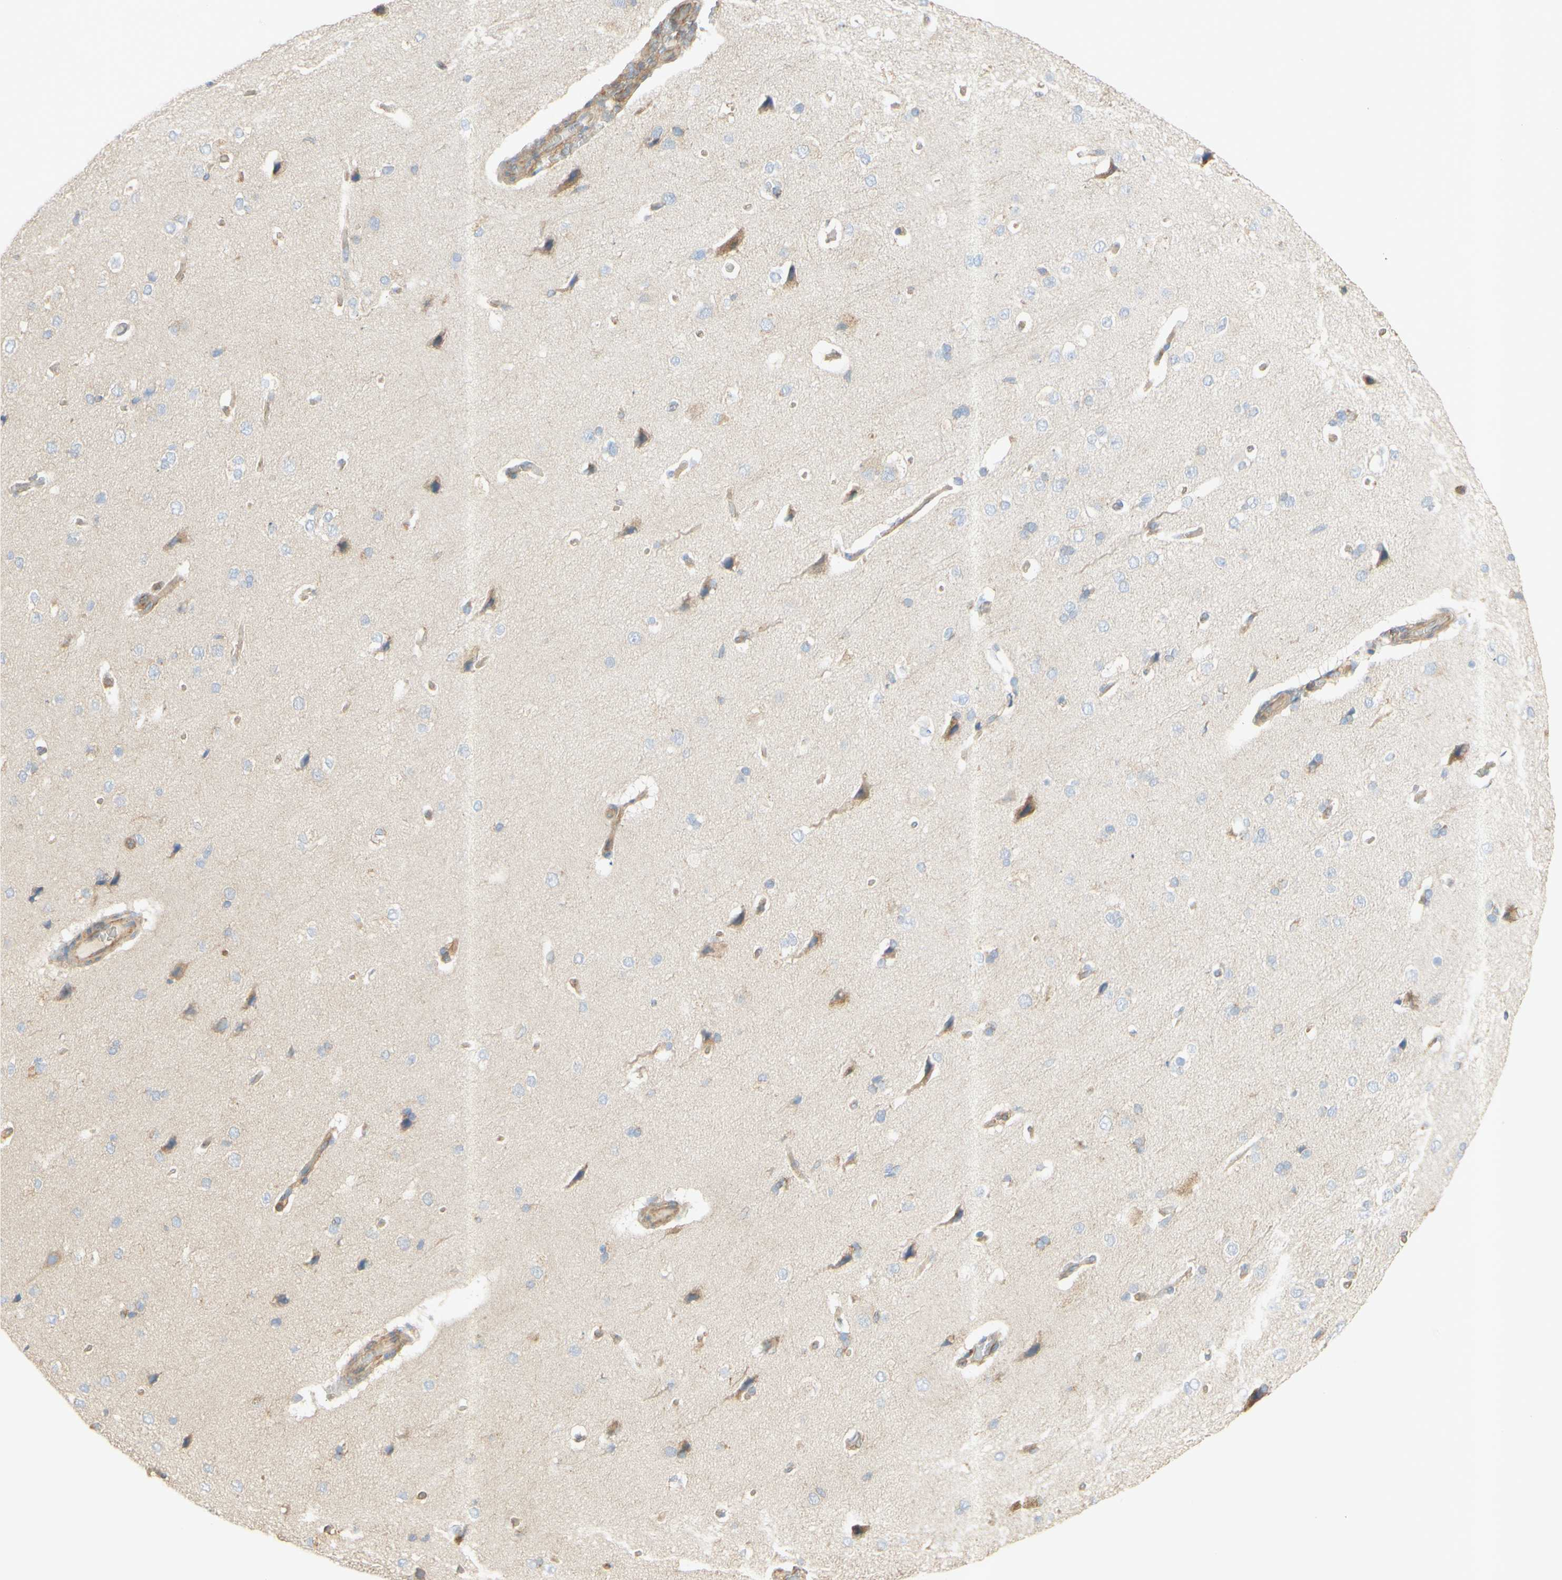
{"staining": {"intensity": "moderate", "quantity": ">75%", "location": "cytoplasmic/membranous"}, "tissue": "cerebral cortex", "cell_type": "Endothelial cells", "image_type": "normal", "snomed": [{"axis": "morphology", "description": "Normal tissue, NOS"}, {"axis": "topography", "description": "Cerebral cortex"}], "caption": "IHC (DAB) staining of unremarkable cerebral cortex exhibits moderate cytoplasmic/membranous protein expression in about >75% of endothelial cells.", "gene": "IKBKG", "patient": {"sex": "male", "age": 62}}